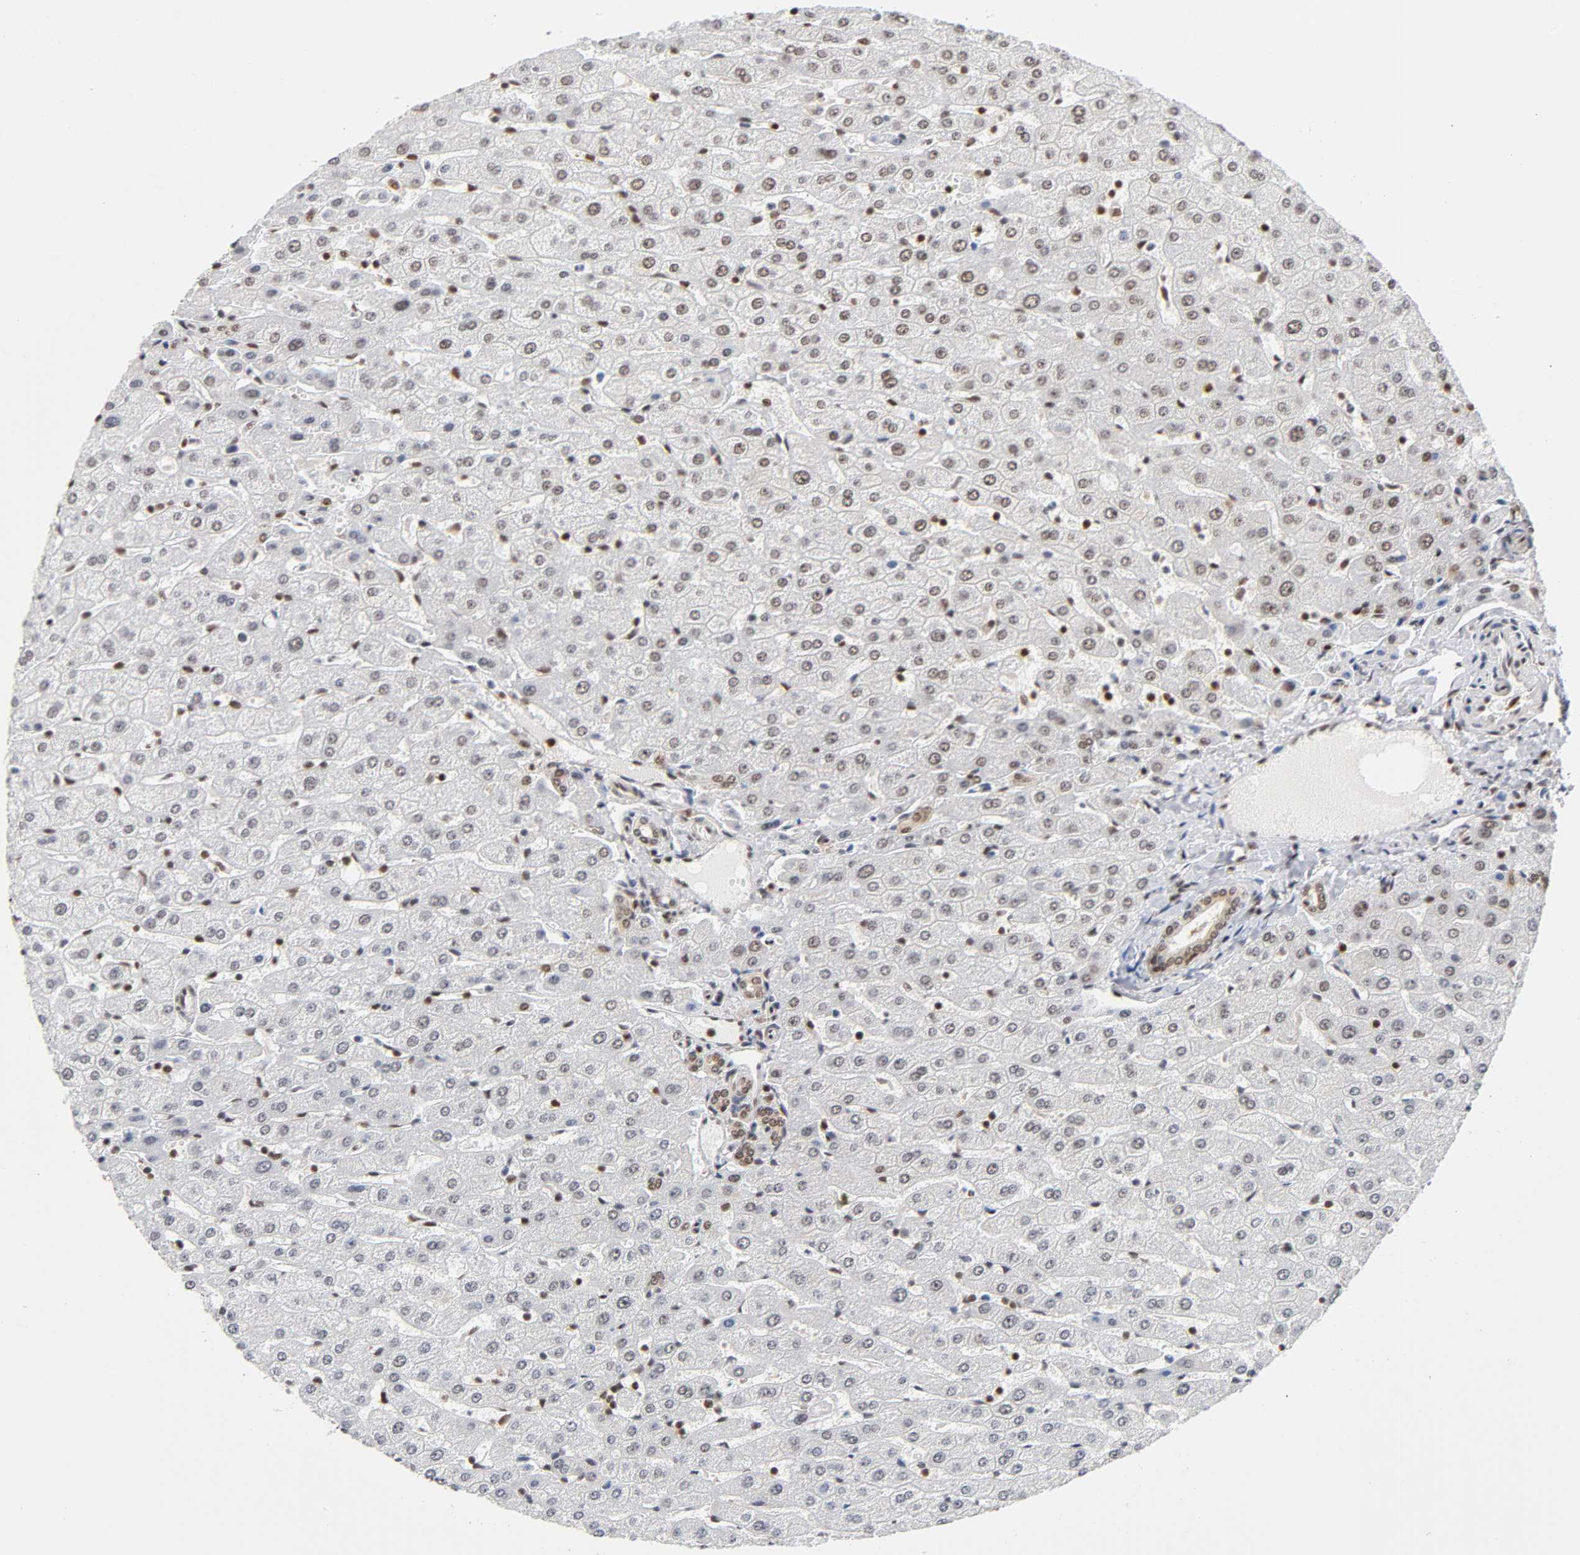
{"staining": {"intensity": "weak", "quantity": ">75%", "location": "nuclear"}, "tissue": "liver", "cell_type": "Cholangiocytes", "image_type": "normal", "snomed": [{"axis": "morphology", "description": "Normal tissue, NOS"}, {"axis": "morphology", "description": "Fibrosis, NOS"}, {"axis": "topography", "description": "Liver"}], "caption": "Liver stained with DAB immunohistochemistry (IHC) demonstrates low levels of weak nuclear expression in approximately >75% of cholangiocytes.", "gene": "ILKAP", "patient": {"sex": "female", "age": 29}}